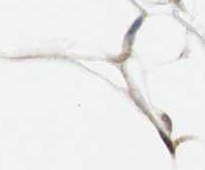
{"staining": {"intensity": "moderate", "quantity": "25%-75%", "location": "cytoplasmic/membranous"}, "tissue": "adipose tissue", "cell_type": "Adipocytes", "image_type": "normal", "snomed": [{"axis": "morphology", "description": "Normal tissue, NOS"}, {"axis": "topography", "description": "Breast"}, {"axis": "topography", "description": "Adipose tissue"}], "caption": "Immunohistochemistry (IHC) (DAB) staining of normal human adipose tissue demonstrates moderate cytoplasmic/membranous protein positivity in approximately 25%-75% of adipocytes. (DAB (3,3'-diaminobenzidine) = brown stain, brightfield microscopy at high magnification).", "gene": "AUP1", "patient": {"sex": "female", "age": 25}}